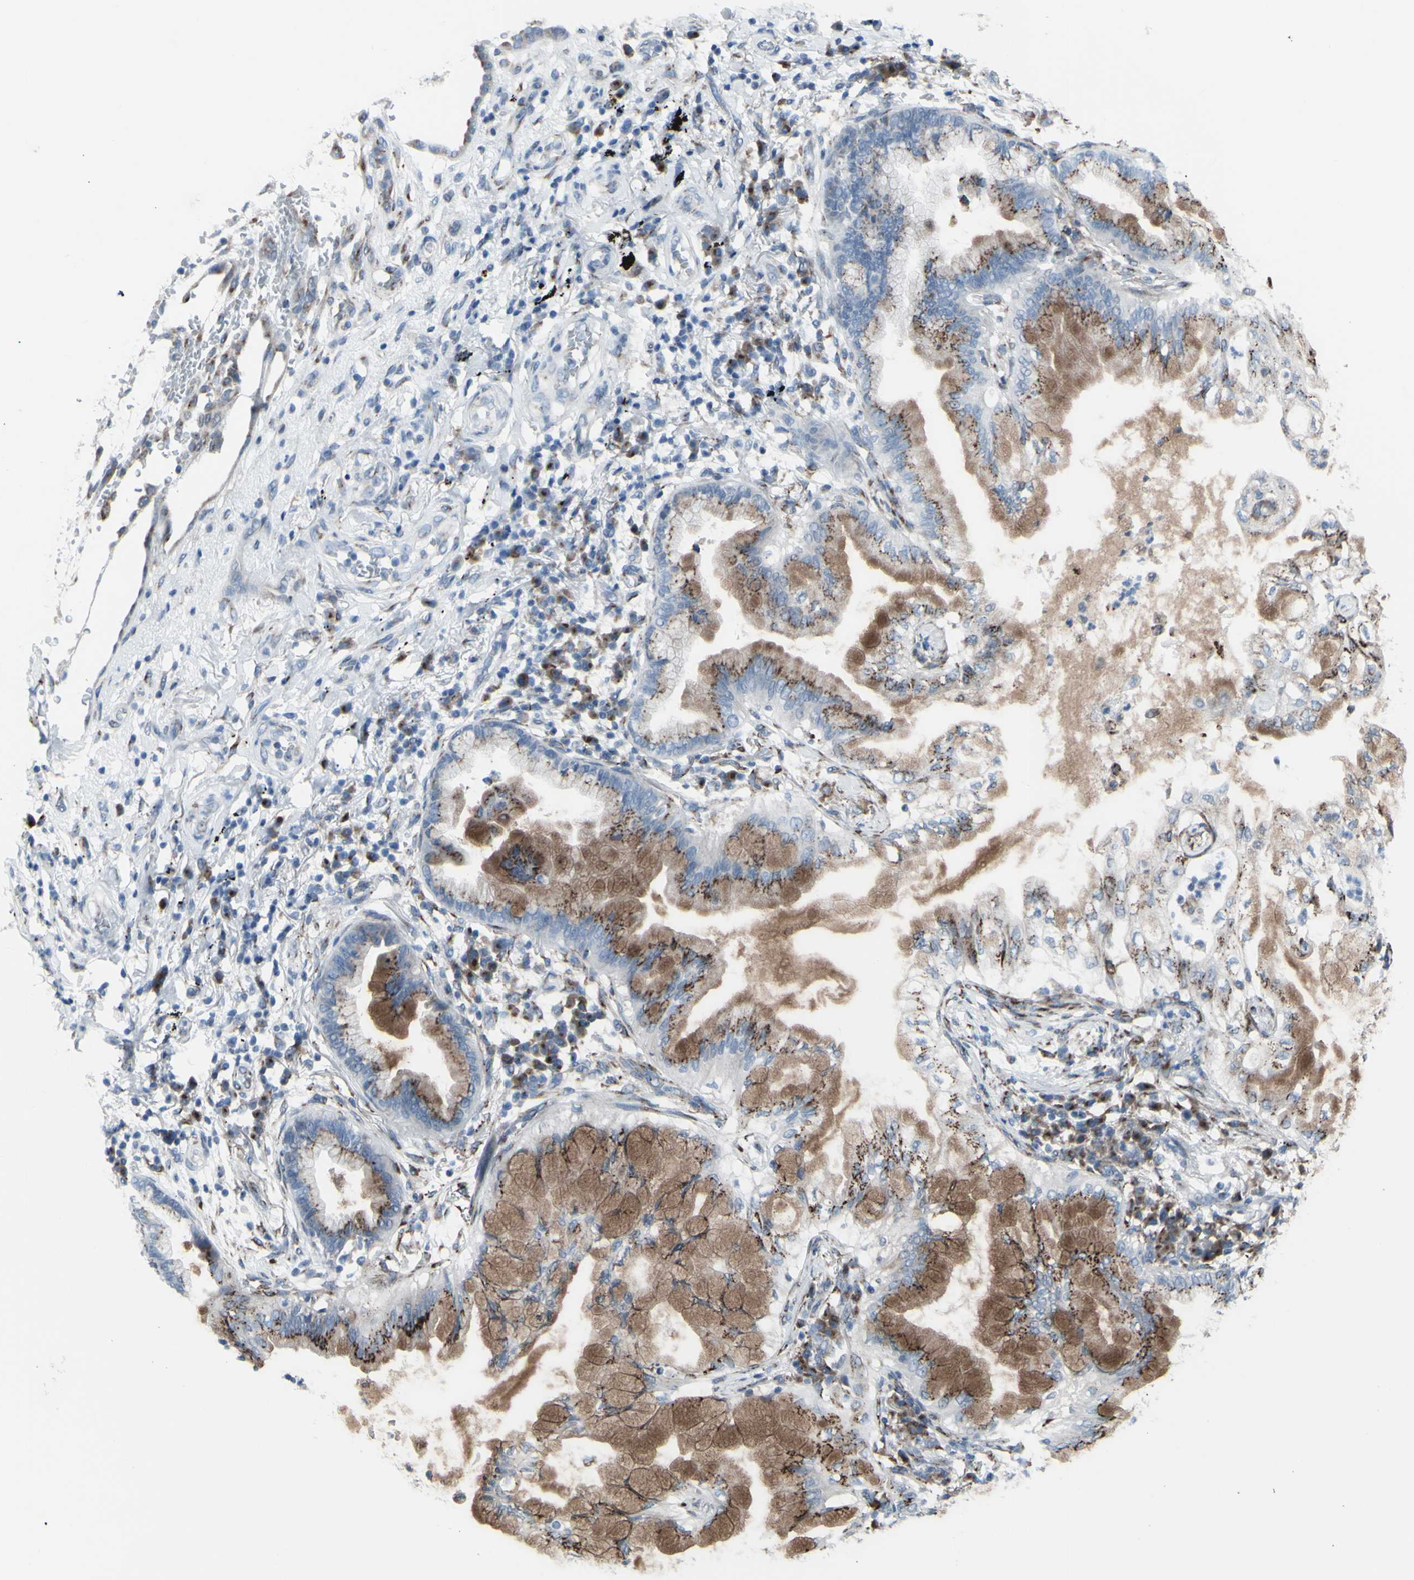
{"staining": {"intensity": "moderate", "quantity": ">75%", "location": "cytoplasmic/membranous"}, "tissue": "lung cancer", "cell_type": "Tumor cells", "image_type": "cancer", "snomed": [{"axis": "morphology", "description": "Adenocarcinoma, NOS"}, {"axis": "topography", "description": "Lung"}], "caption": "An immunohistochemistry (IHC) histopathology image of neoplastic tissue is shown. Protein staining in brown shows moderate cytoplasmic/membranous positivity in lung cancer within tumor cells. The staining was performed using DAB, with brown indicating positive protein expression. Nuclei are stained blue with hematoxylin.", "gene": "GLG1", "patient": {"sex": "female", "age": 70}}